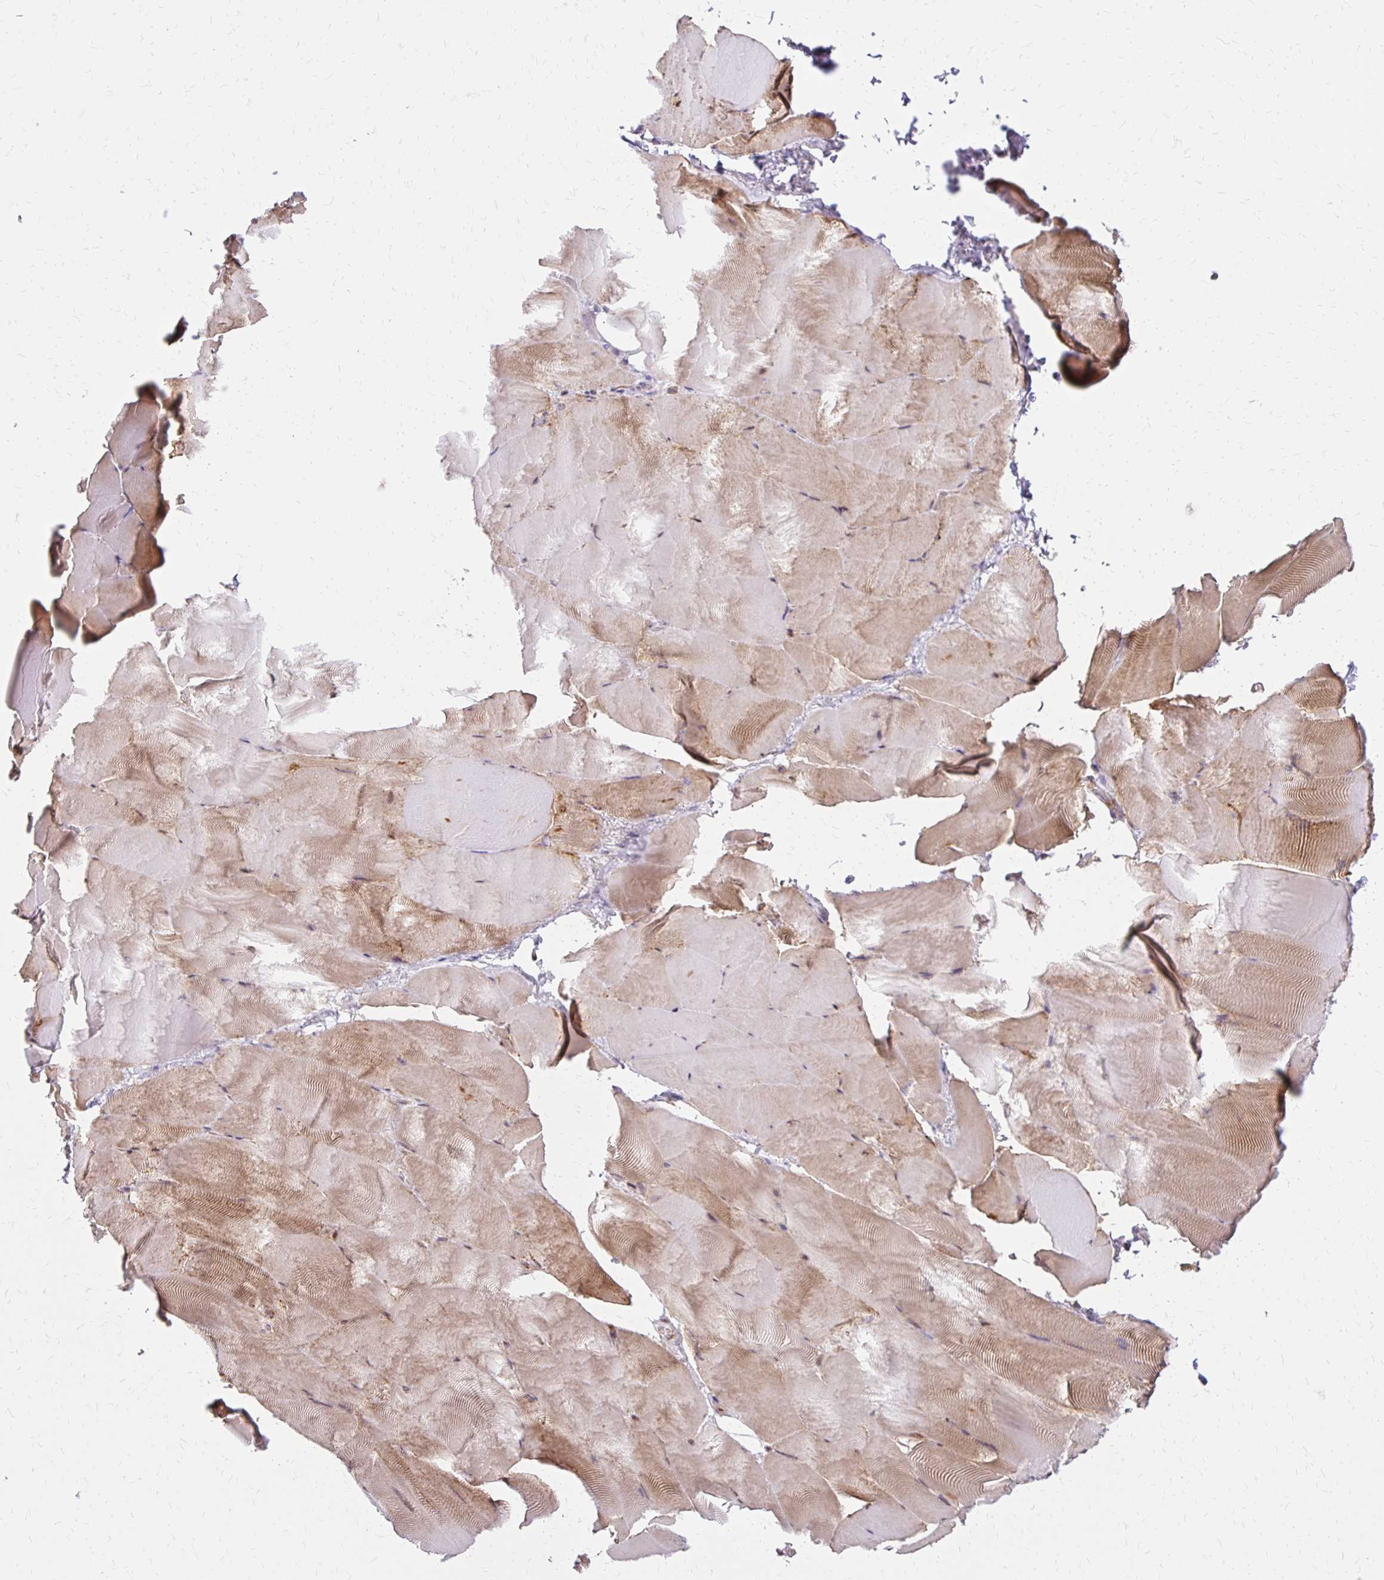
{"staining": {"intensity": "weak", "quantity": ">75%", "location": "cytoplasmic/membranous"}, "tissue": "skeletal muscle", "cell_type": "Myocytes", "image_type": "normal", "snomed": [{"axis": "morphology", "description": "Normal tissue, NOS"}, {"axis": "topography", "description": "Skeletal muscle"}], "caption": "IHC of benign skeletal muscle shows low levels of weak cytoplasmic/membranous staining in approximately >75% of myocytes. The staining is performed using DAB brown chromogen to label protein expression. The nuclei are counter-stained blue using hematoxylin.", "gene": "TTYH1", "patient": {"sex": "female", "age": 64}}